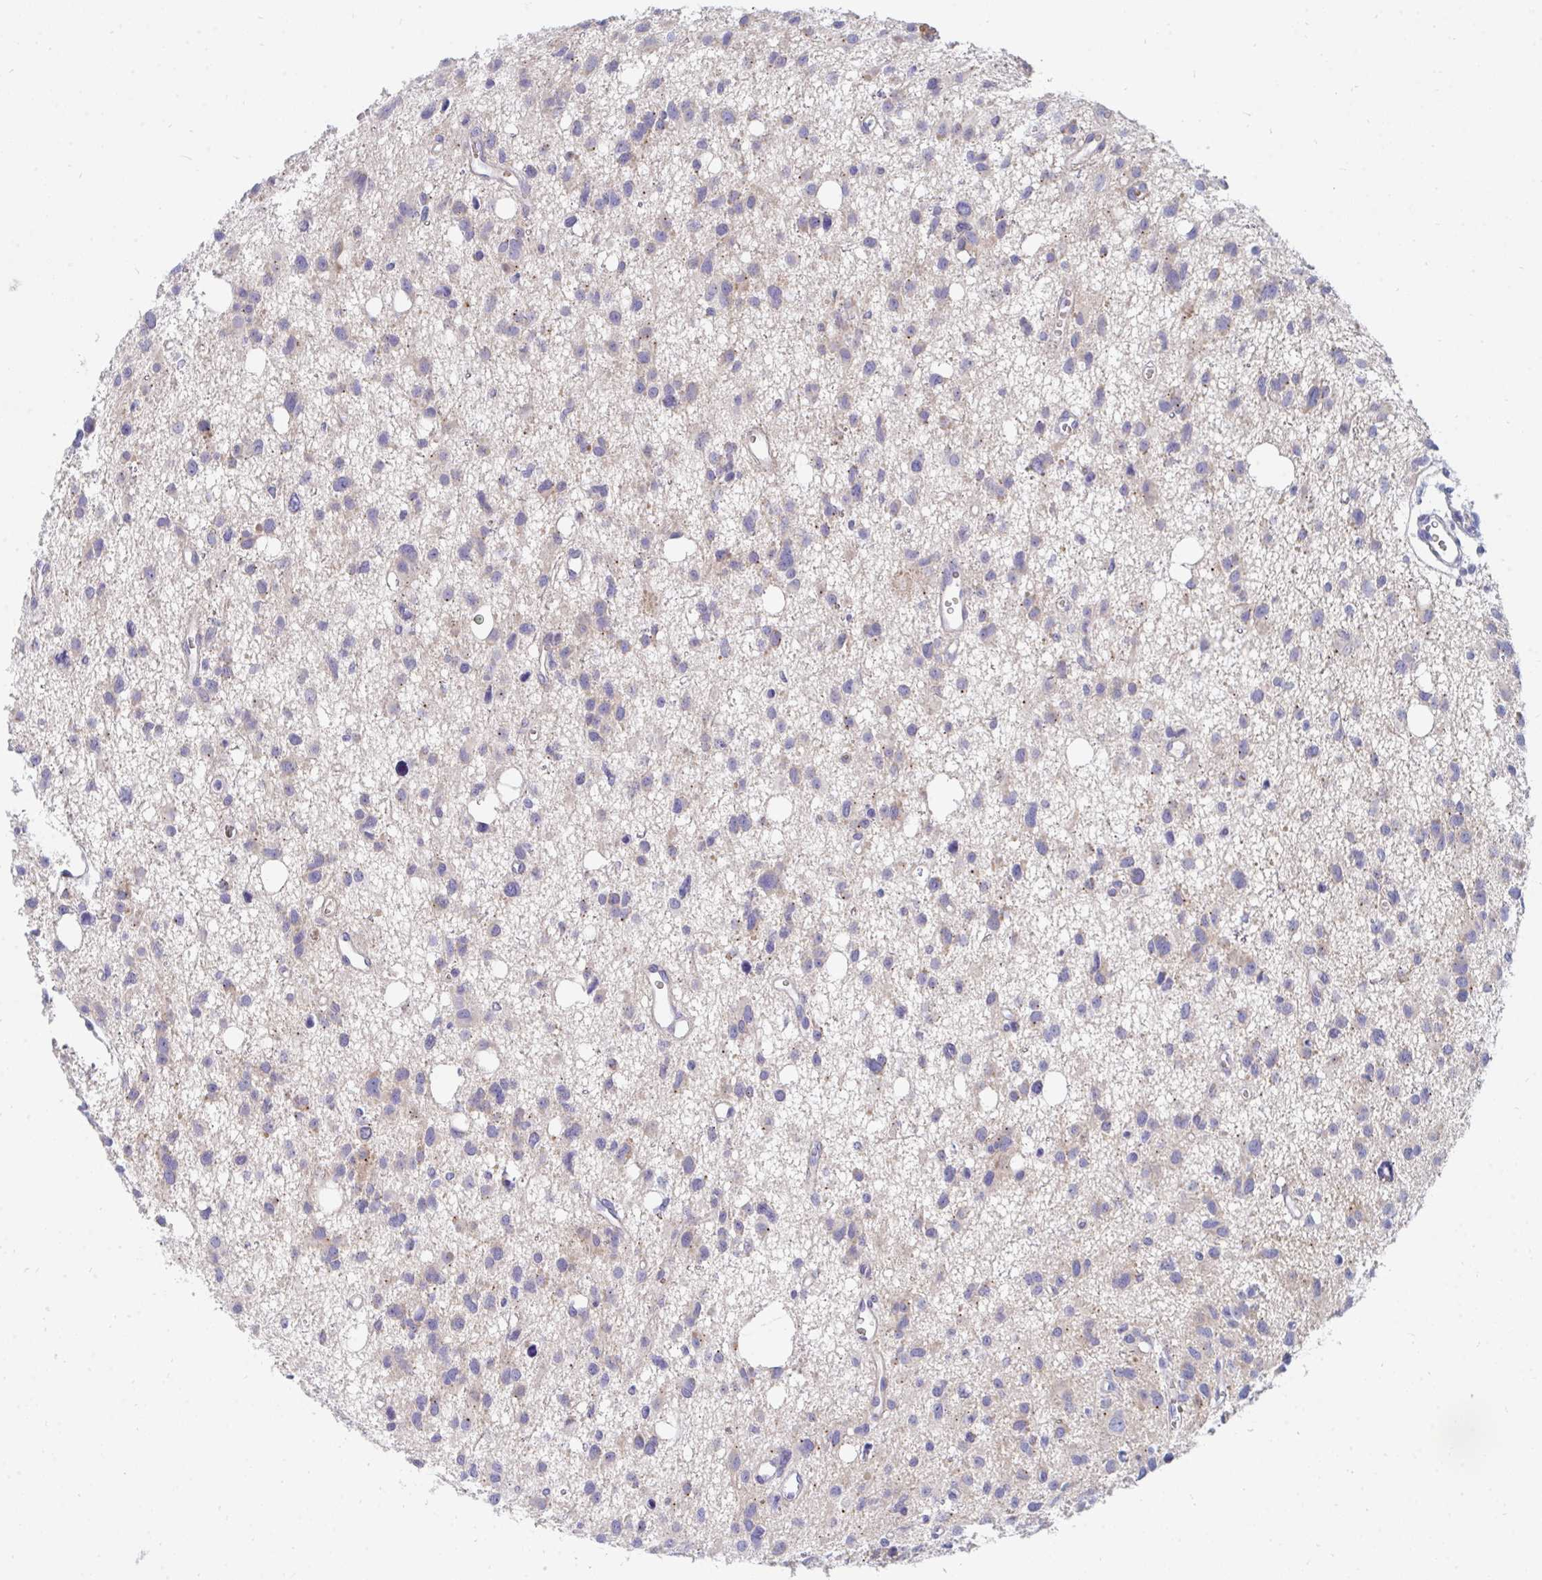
{"staining": {"intensity": "negative", "quantity": "none", "location": "none"}, "tissue": "glioma", "cell_type": "Tumor cells", "image_type": "cancer", "snomed": [{"axis": "morphology", "description": "Glioma, malignant, High grade"}, {"axis": "topography", "description": "Brain"}], "caption": "IHC photomicrograph of human glioma stained for a protein (brown), which exhibits no positivity in tumor cells. (Stains: DAB (3,3'-diaminobenzidine) immunohistochemistry with hematoxylin counter stain, Microscopy: brightfield microscopy at high magnification).", "gene": "MROH2B", "patient": {"sex": "male", "age": 23}}